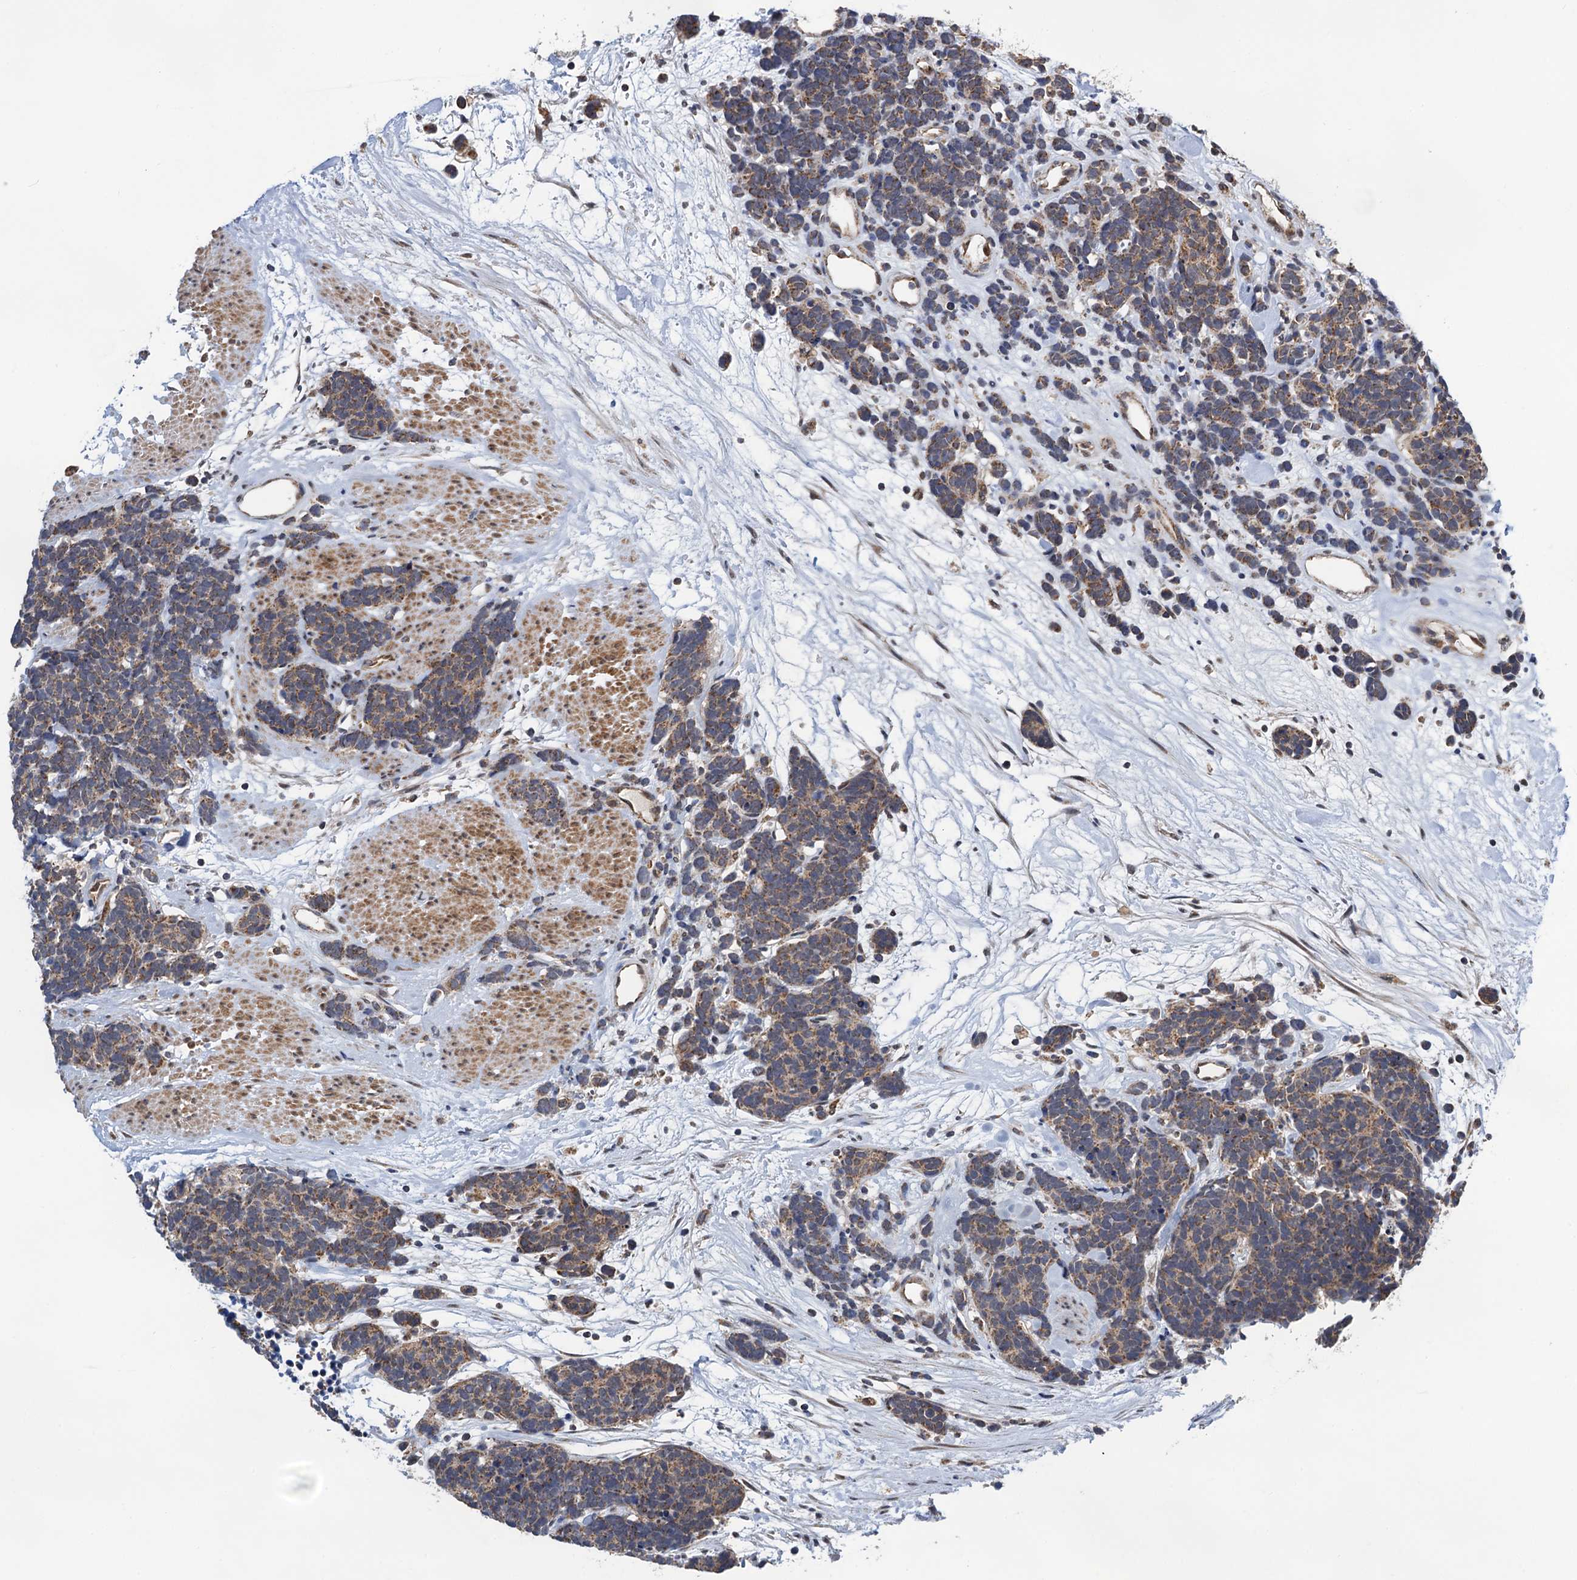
{"staining": {"intensity": "moderate", "quantity": ">75%", "location": "cytoplasmic/membranous"}, "tissue": "carcinoid", "cell_type": "Tumor cells", "image_type": "cancer", "snomed": [{"axis": "morphology", "description": "Carcinoma, NOS"}, {"axis": "morphology", "description": "Carcinoid, malignant, NOS"}, {"axis": "topography", "description": "Urinary bladder"}], "caption": "A micrograph of human carcinoid stained for a protein demonstrates moderate cytoplasmic/membranous brown staining in tumor cells.", "gene": "CMPK2", "patient": {"sex": "male", "age": 57}}